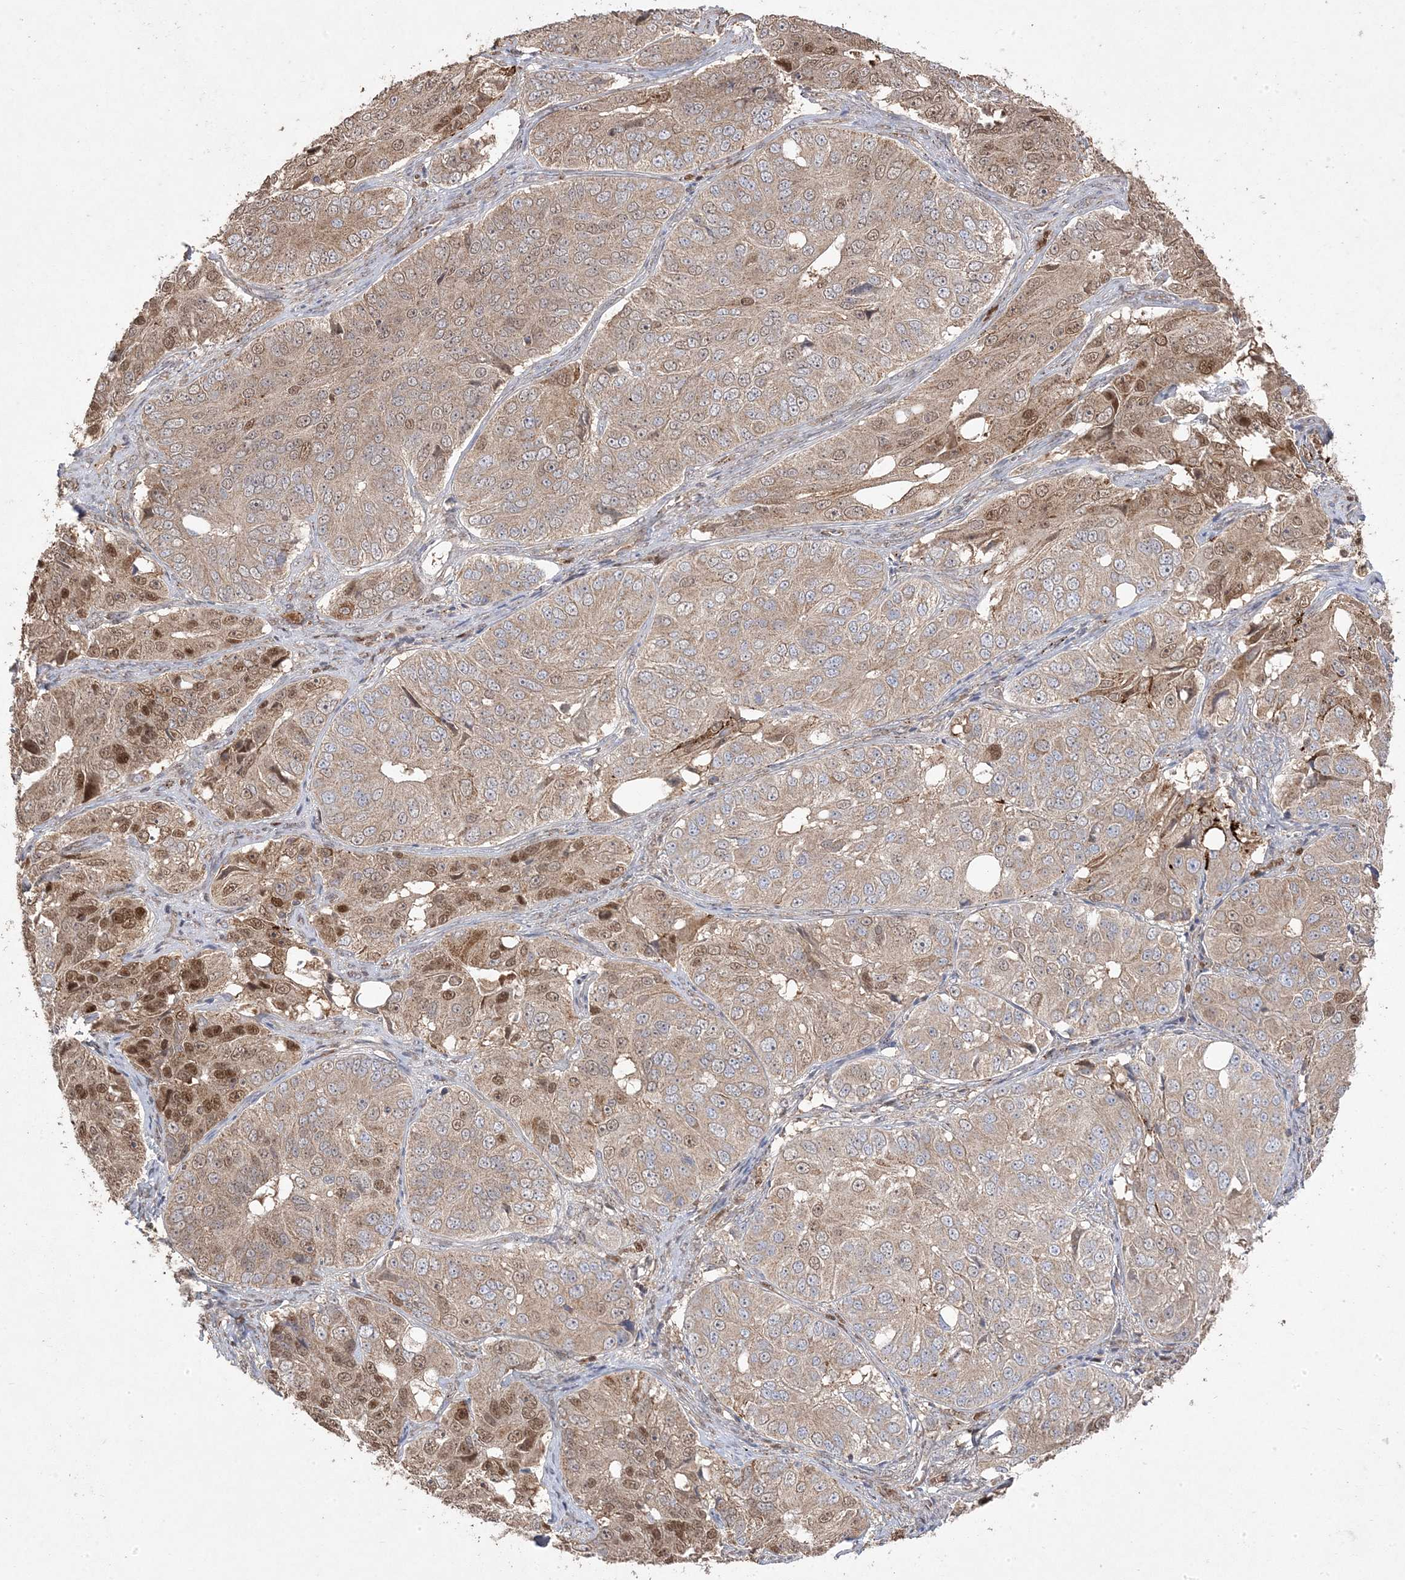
{"staining": {"intensity": "moderate", "quantity": "25%-75%", "location": "cytoplasmic/membranous,nuclear"}, "tissue": "ovarian cancer", "cell_type": "Tumor cells", "image_type": "cancer", "snomed": [{"axis": "morphology", "description": "Carcinoma, endometroid"}, {"axis": "topography", "description": "Ovary"}], "caption": "Endometroid carcinoma (ovarian) stained with DAB immunohistochemistry (IHC) shows medium levels of moderate cytoplasmic/membranous and nuclear staining in about 25%-75% of tumor cells.", "gene": "PPOX", "patient": {"sex": "female", "age": 51}}